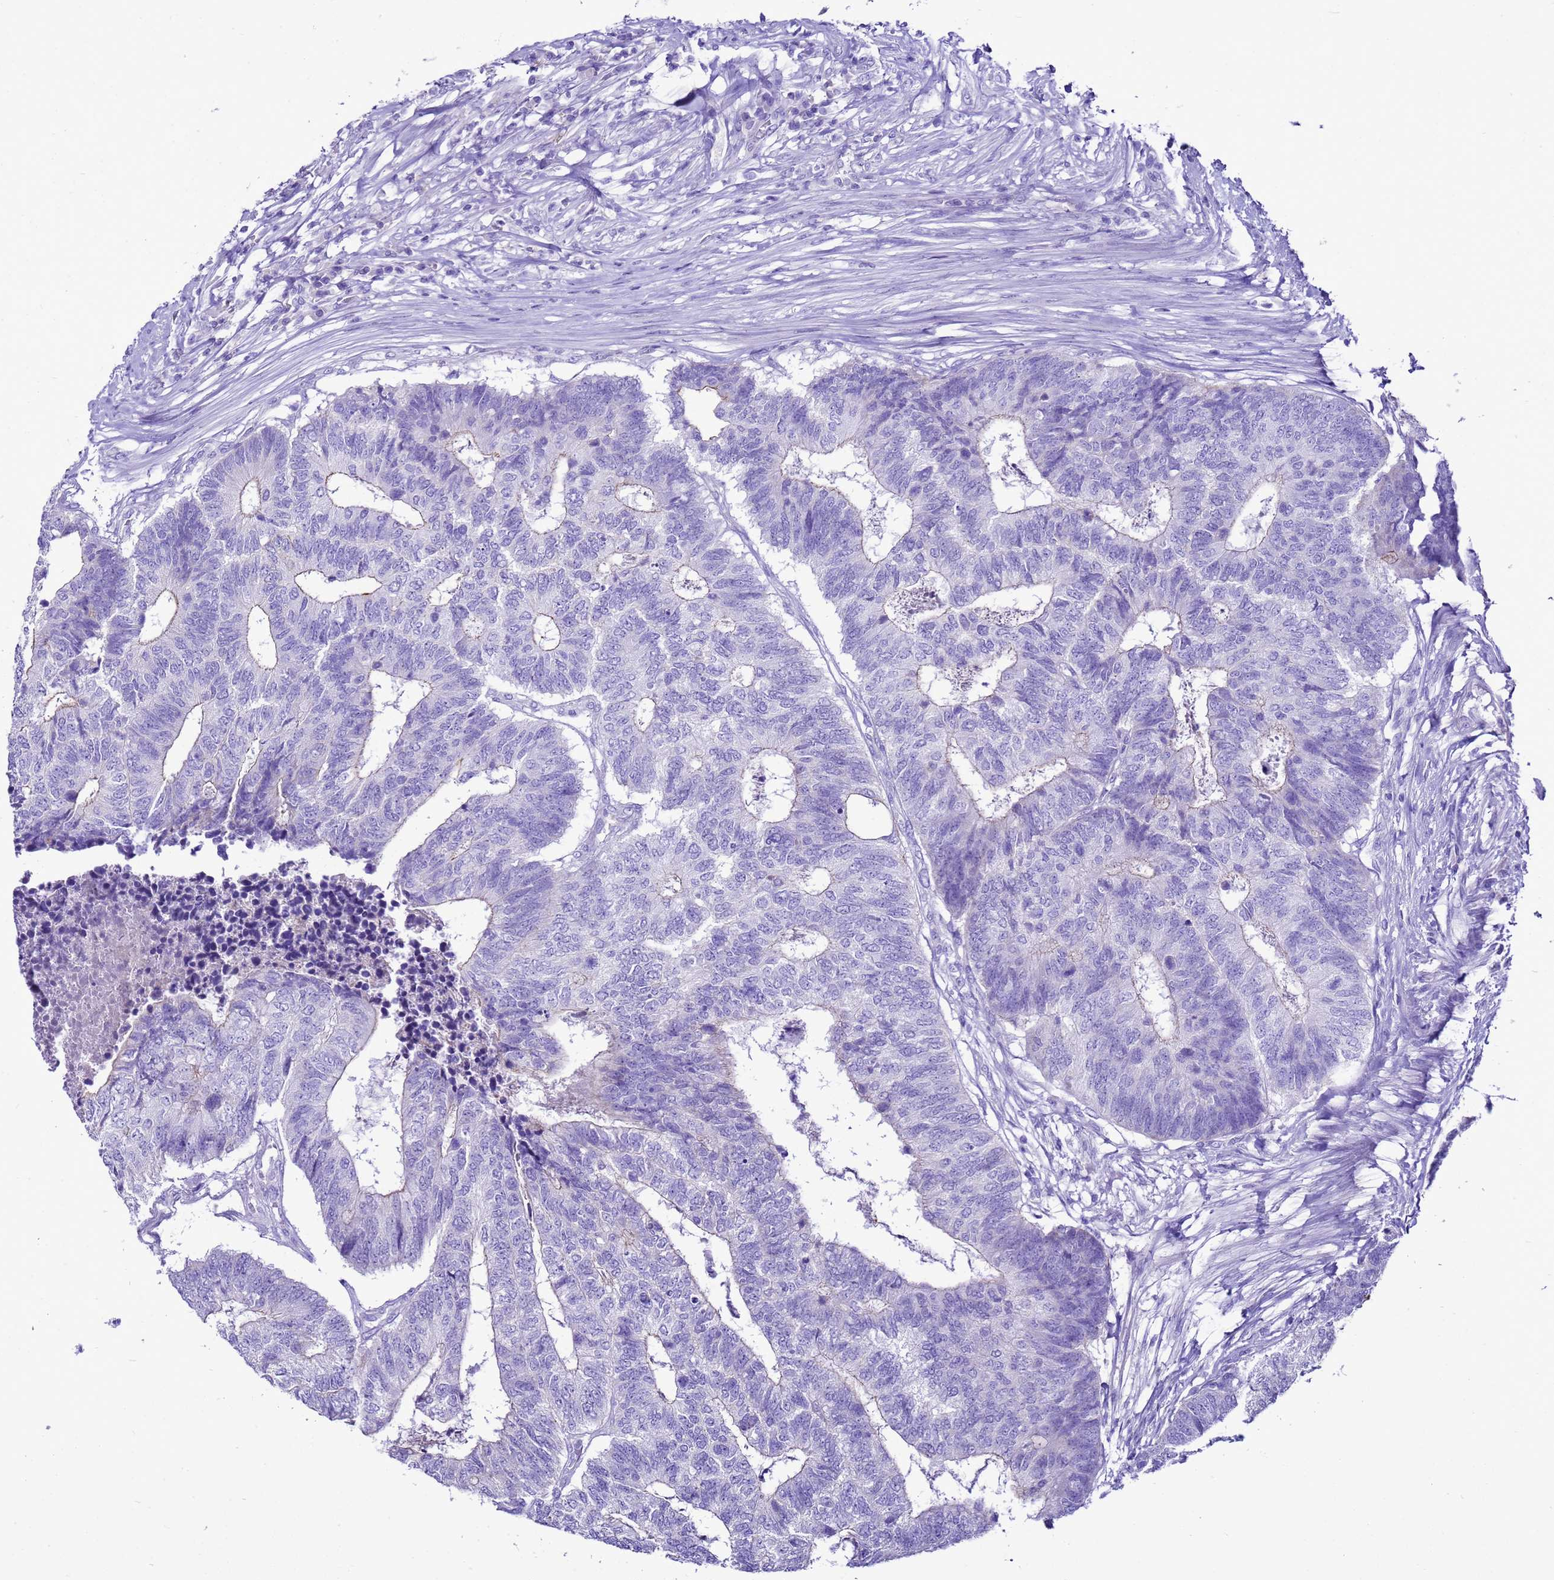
{"staining": {"intensity": "negative", "quantity": "none", "location": "none"}, "tissue": "colorectal cancer", "cell_type": "Tumor cells", "image_type": "cancer", "snomed": [{"axis": "morphology", "description": "Adenocarcinoma, NOS"}, {"axis": "topography", "description": "Colon"}], "caption": "High magnification brightfield microscopy of colorectal cancer (adenocarcinoma) stained with DAB (3,3'-diaminobenzidine) (brown) and counterstained with hematoxylin (blue): tumor cells show no significant staining.", "gene": "BEST2", "patient": {"sex": "female", "age": 67}}